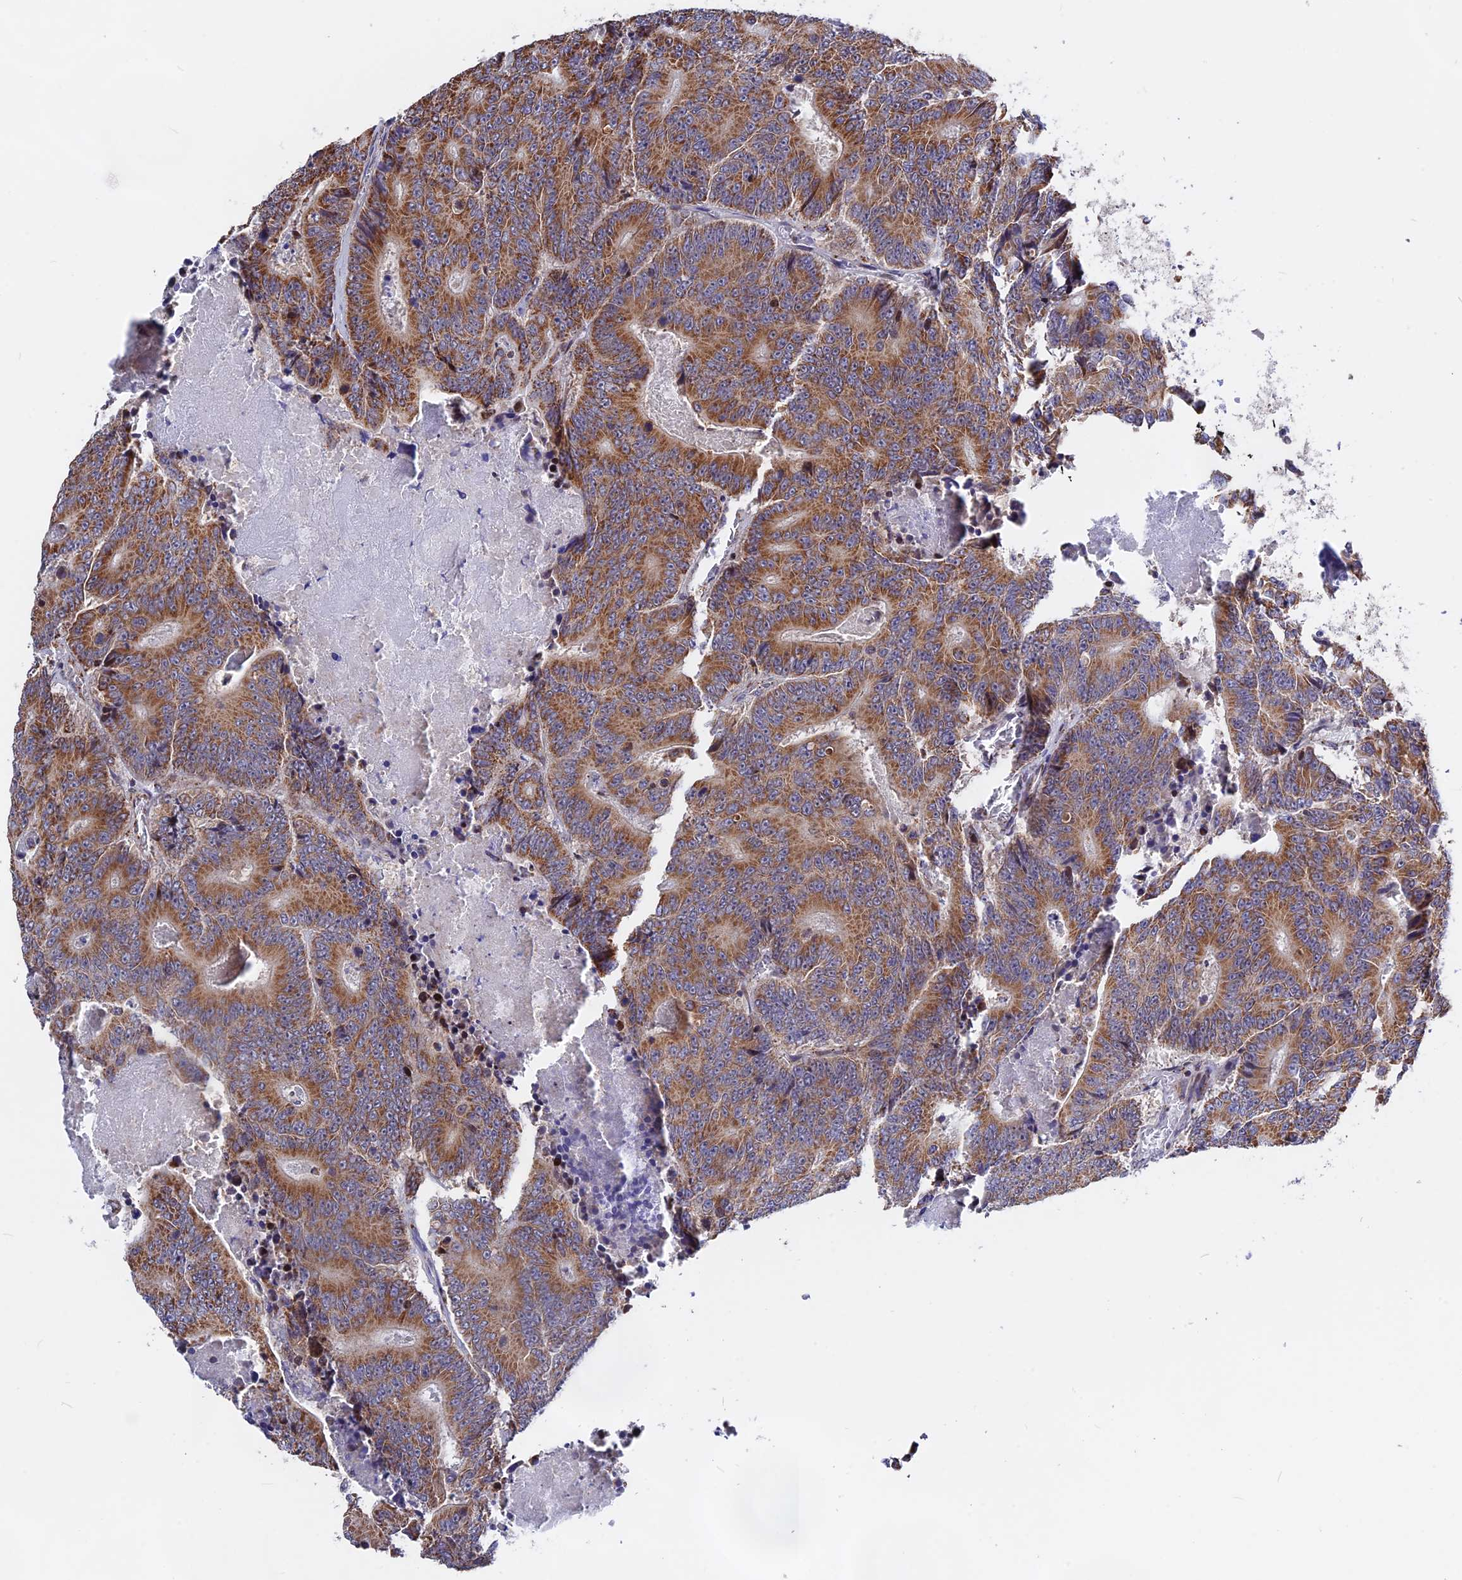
{"staining": {"intensity": "strong", "quantity": ">75%", "location": "cytoplasmic/membranous"}, "tissue": "colorectal cancer", "cell_type": "Tumor cells", "image_type": "cancer", "snomed": [{"axis": "morphology", "description": "Adenocarcinoma, NOS"}, {"axis": "topography", "description": "Colon"}], "caption": "Immunohistochemistry (DAB) staining of colorectal adenocarcinoma shows strong cytoplasmic/membranous protein expression in approximately >75% of tumor cells. The protein is shown in brown color, while the nuclei are stained blue.", "gene": "FAM174C", "patient": {"sex": "male", "age": 83}}